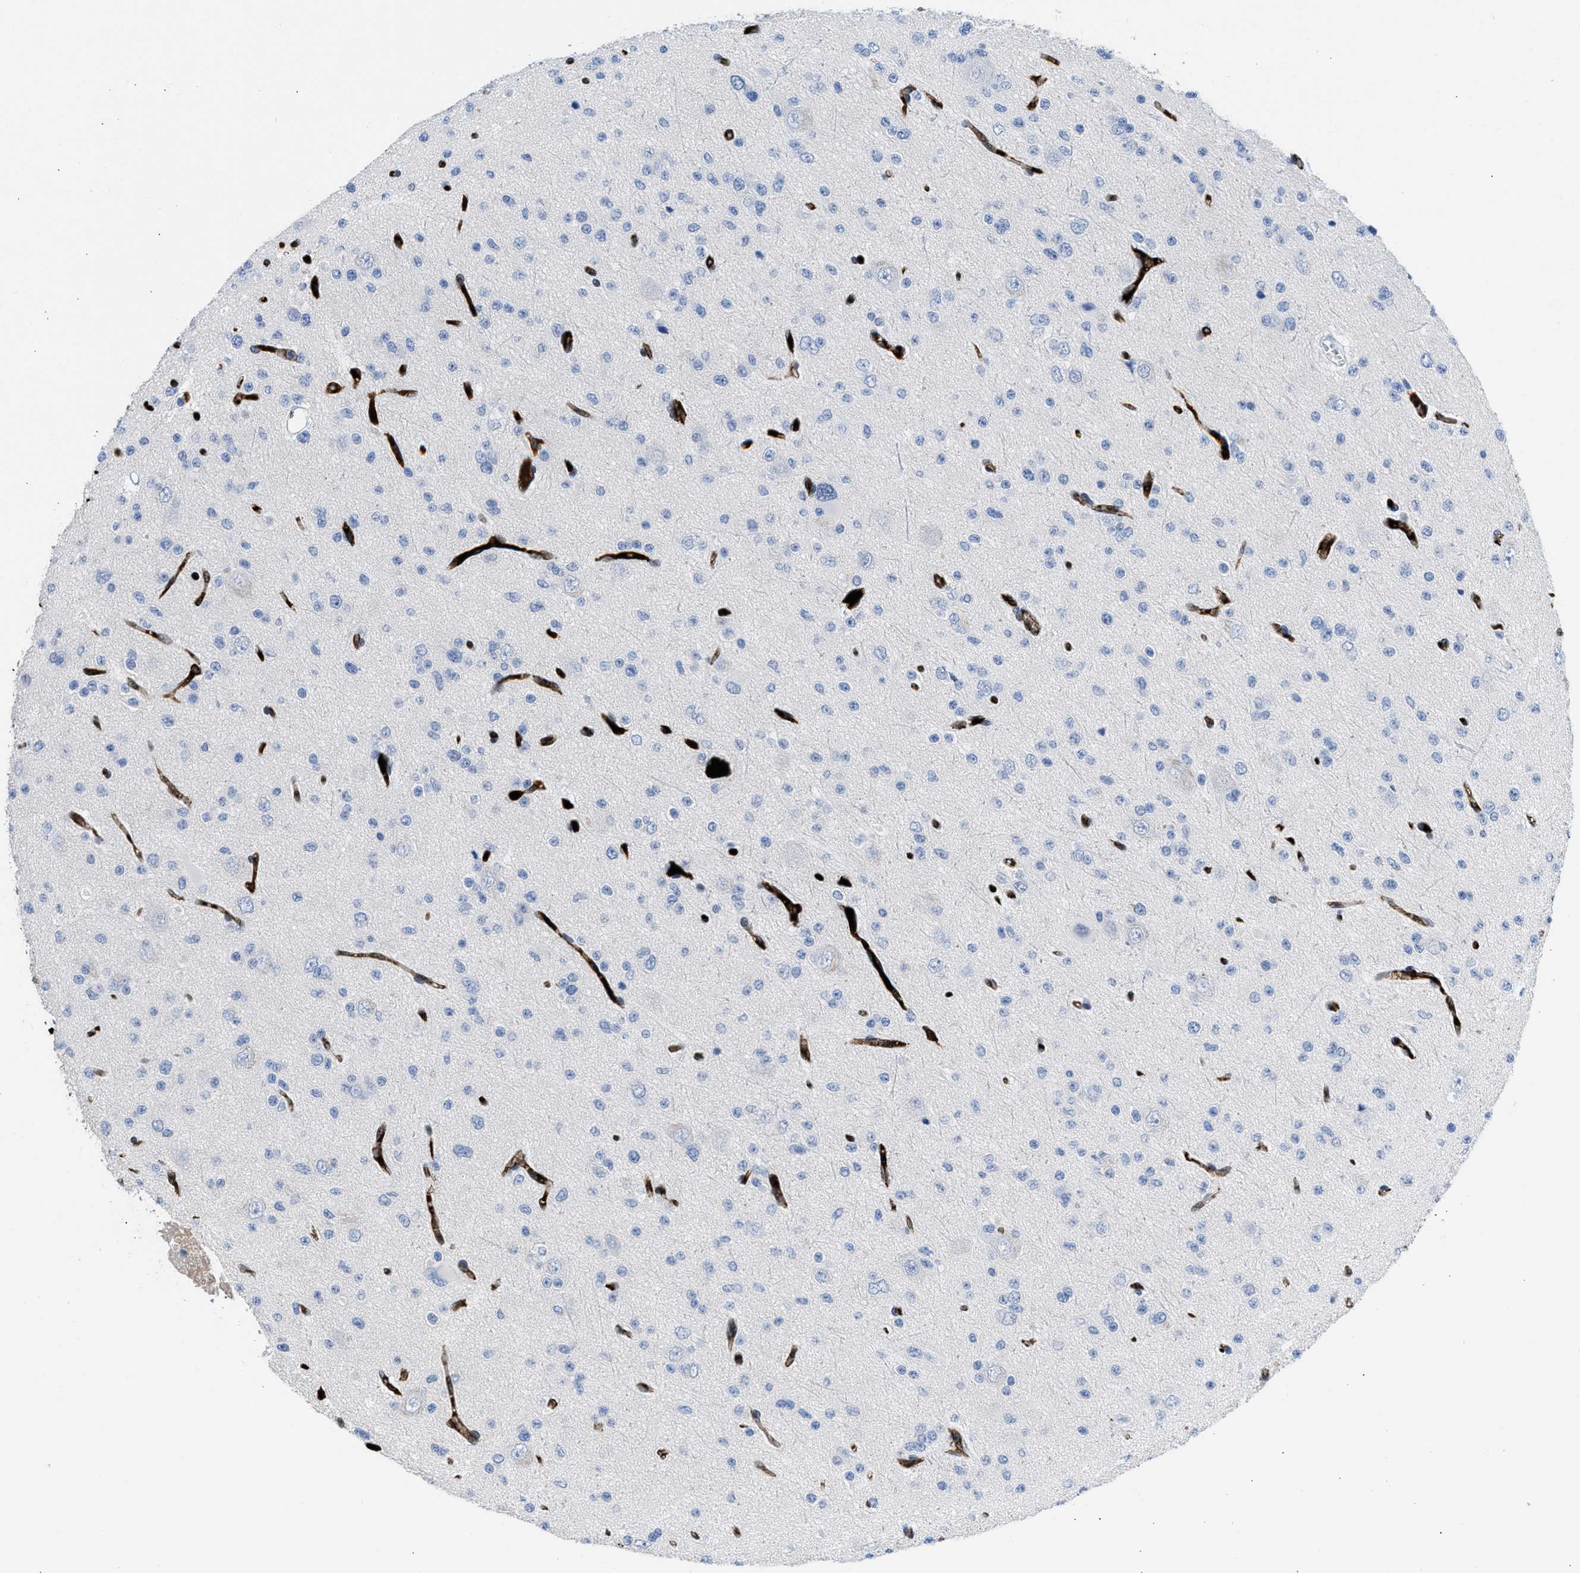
{"staining": {"intensity": "negative", "quantity": "none", "location": "none"}, "tissue": "glioma", "cell_type": "Tumor cells", "image_type": "cancer", "snomed": [{"axis": "morphology", "description": "Glioma, malignant, Low grade"}, {"axis": "topography", "description": "Brain"}], "caption": "Glioma was stained to show a protein in brown. There is no significant positivity in tumor cells.", "gene": "LEF1", "patient": {"sex": "male", "age": 38}}